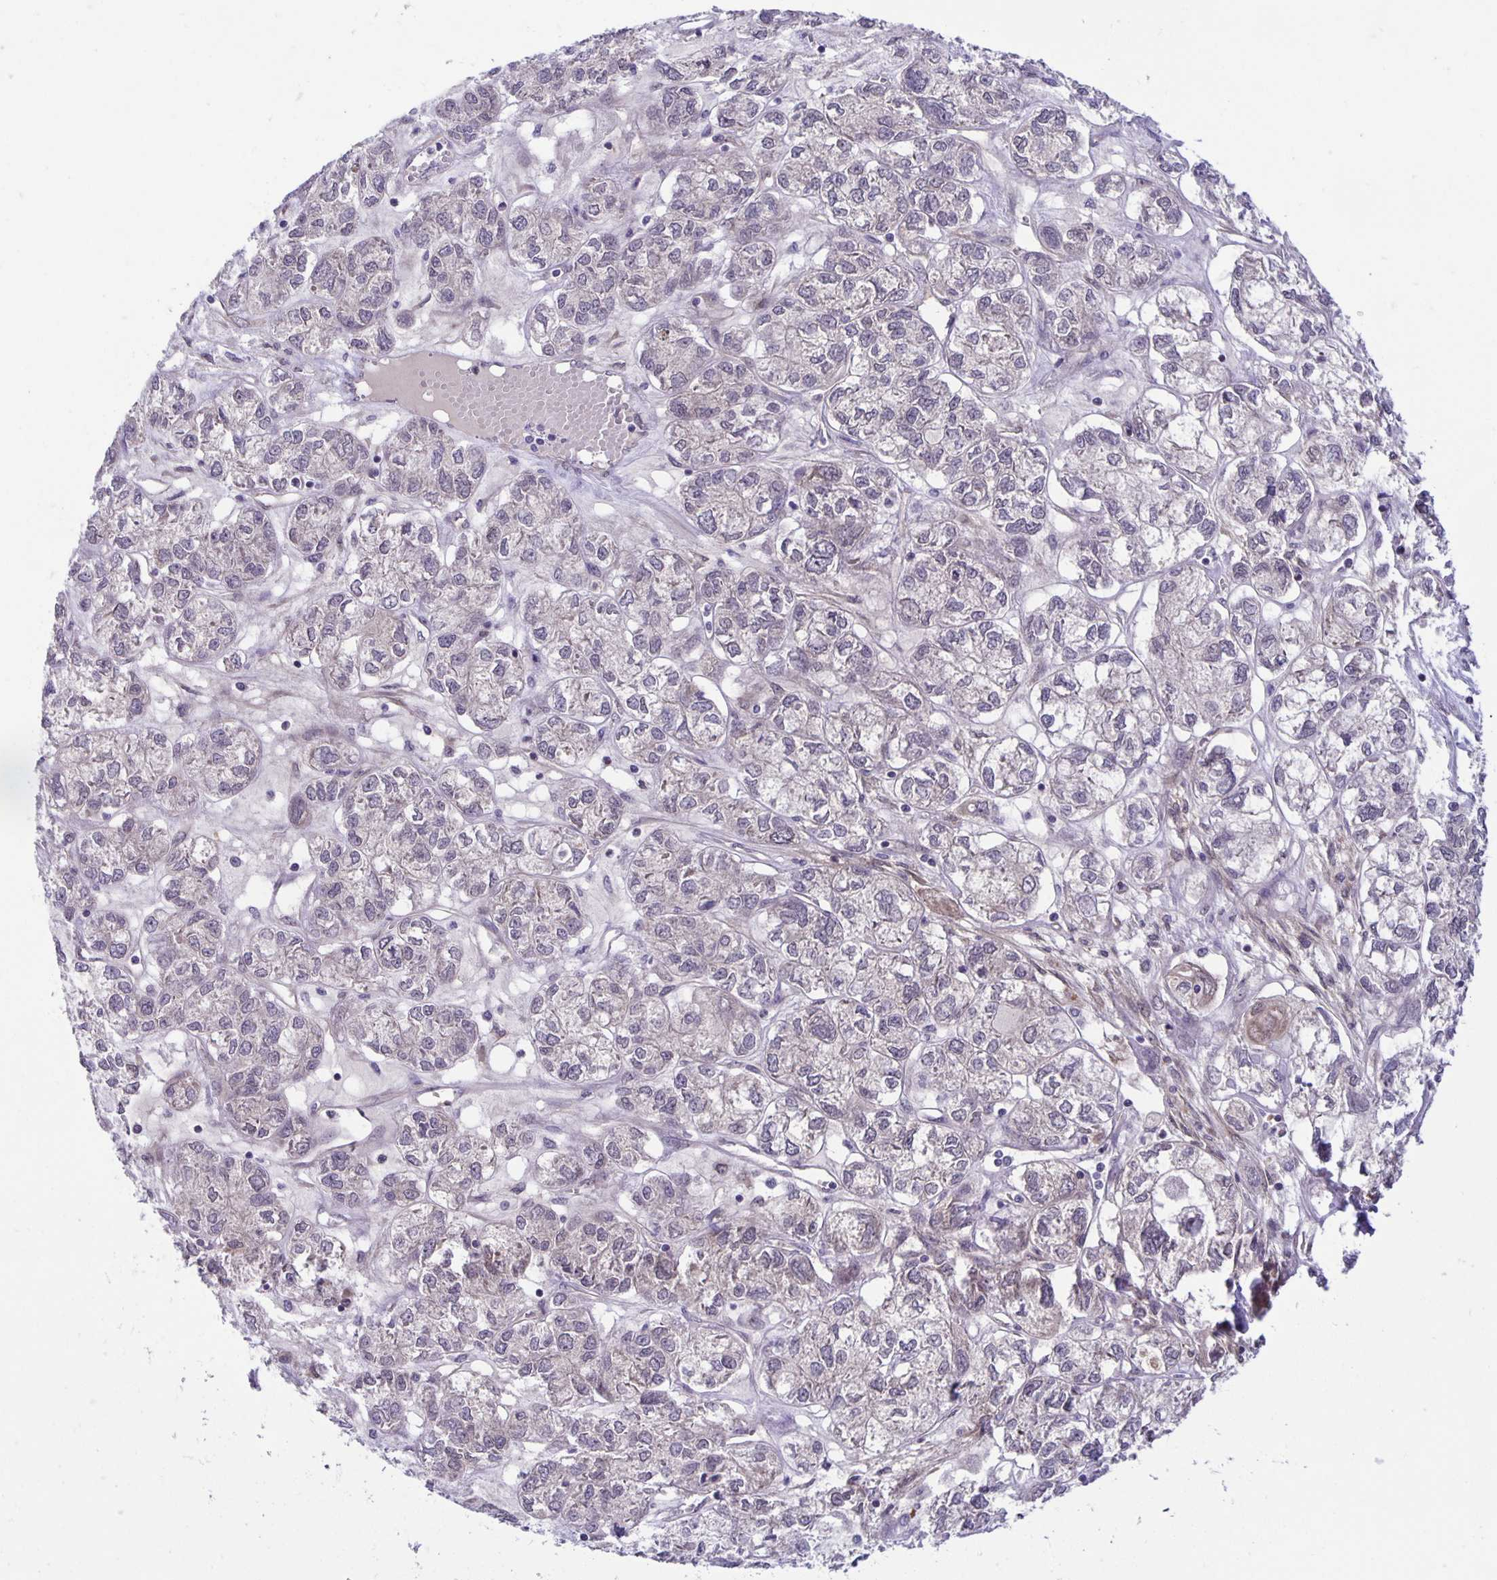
{"staining": {"intensity": "negative", "quantity": "none", "location": "none"}, "tissue": "ovarian cancer", "cell_type": "Tumor cells", "image_type": "cancer", "snomed": [{"axis": "morphology", "description": "Carcinoma, endometroid"}, {"axis": "topography", "description": "Ovary"}], "caption": "Tumor cells are negative for brown protein staining in endometroid carcinoma (ovarian).", "gene": "TAX1BP3", "patient": {"sex": "female", "age": 64}}